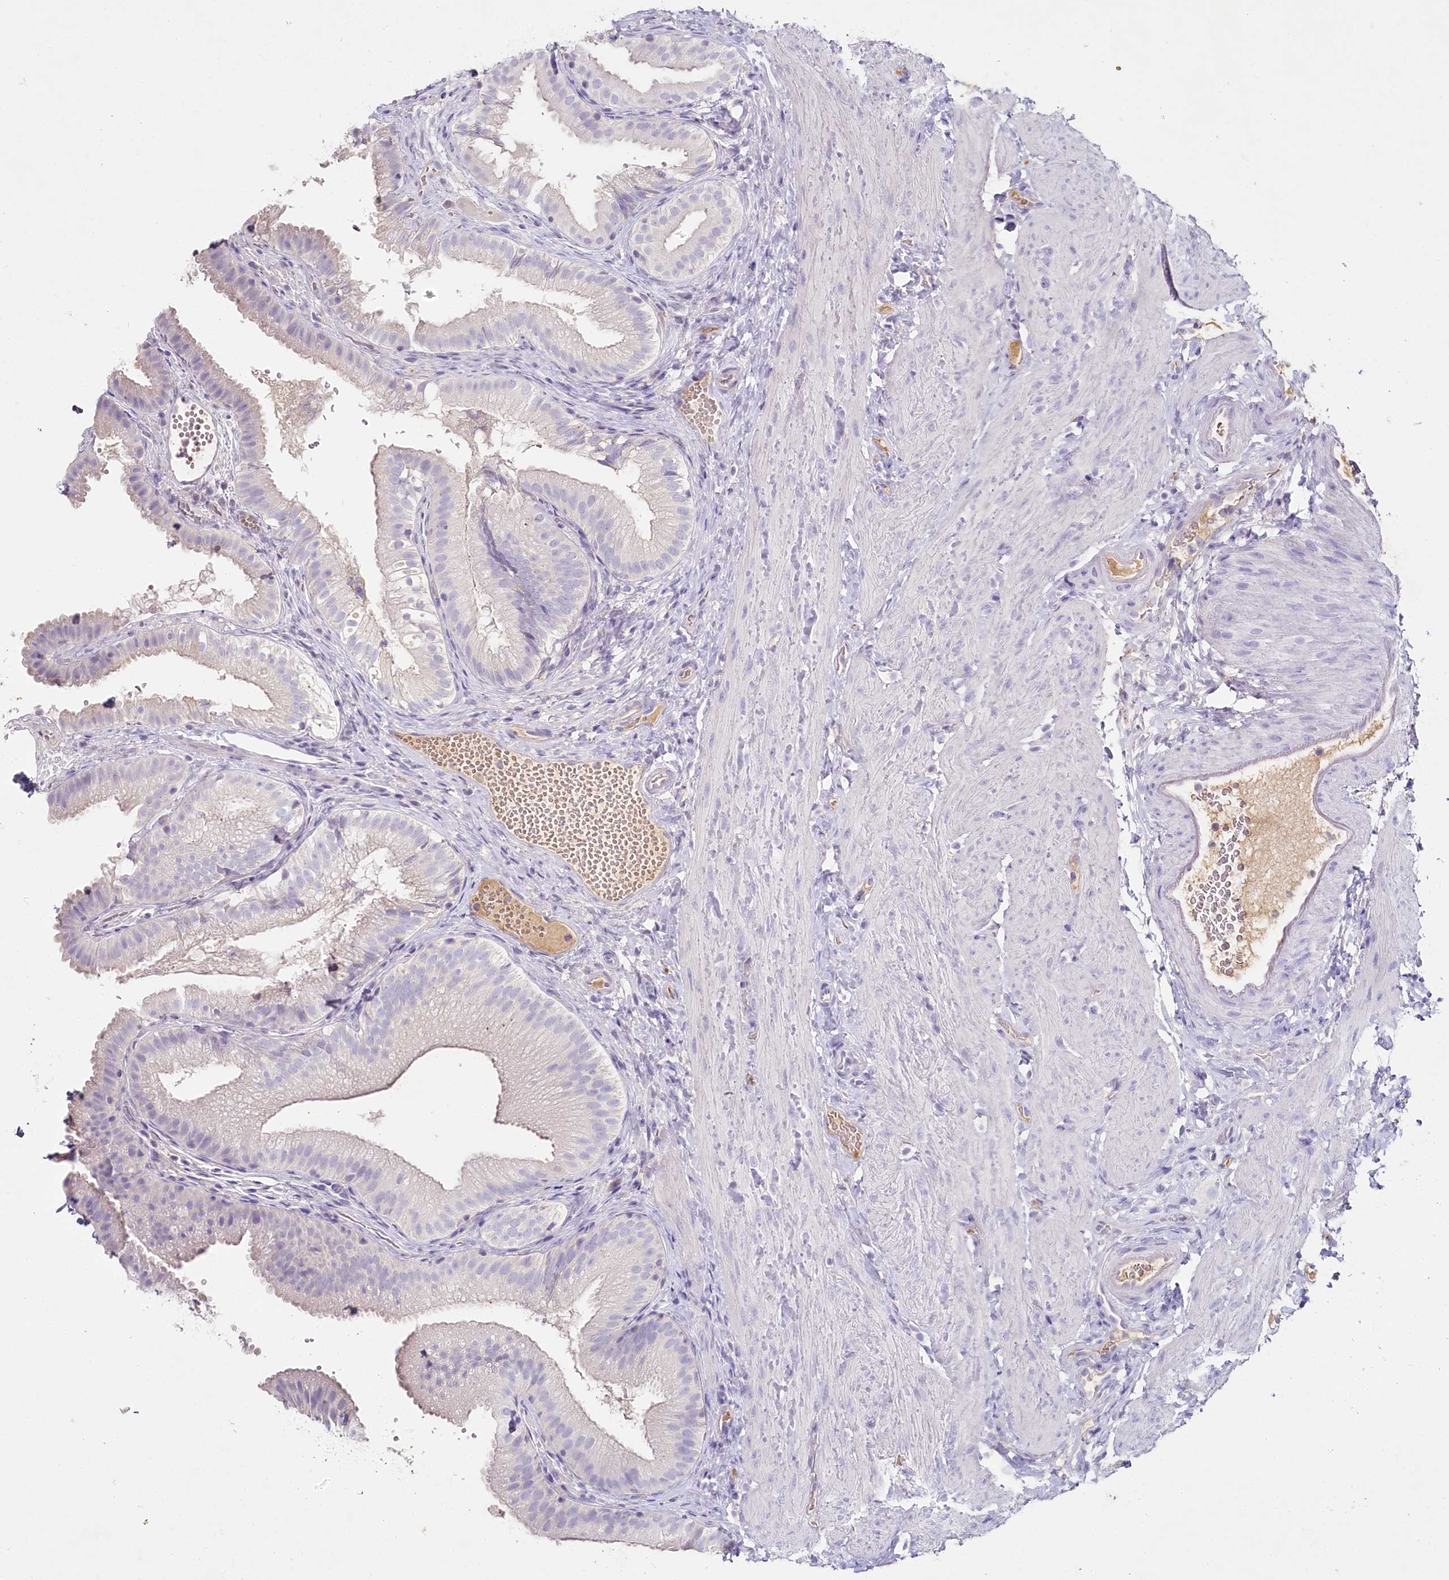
{"staining": {"intensity": "negative", "quantity": "none", "location": "none"}, "tissue": "gallbladder", "cell_type": "Glandular cells", "image_type": "normal", "snomed": [{"axis": "morphology", "description": "Normal tissue, NOS"}, {"axis": "topography", "description": "Gallbladder"}], "caption": "Gallbladder was stained to show a protein in brown. There is no significant staining in glandular cells. (DAB immunohistochemistry (IHC), high magnification).", "gene": "HPD", "patient": {"sex": "female", "age": 30}}